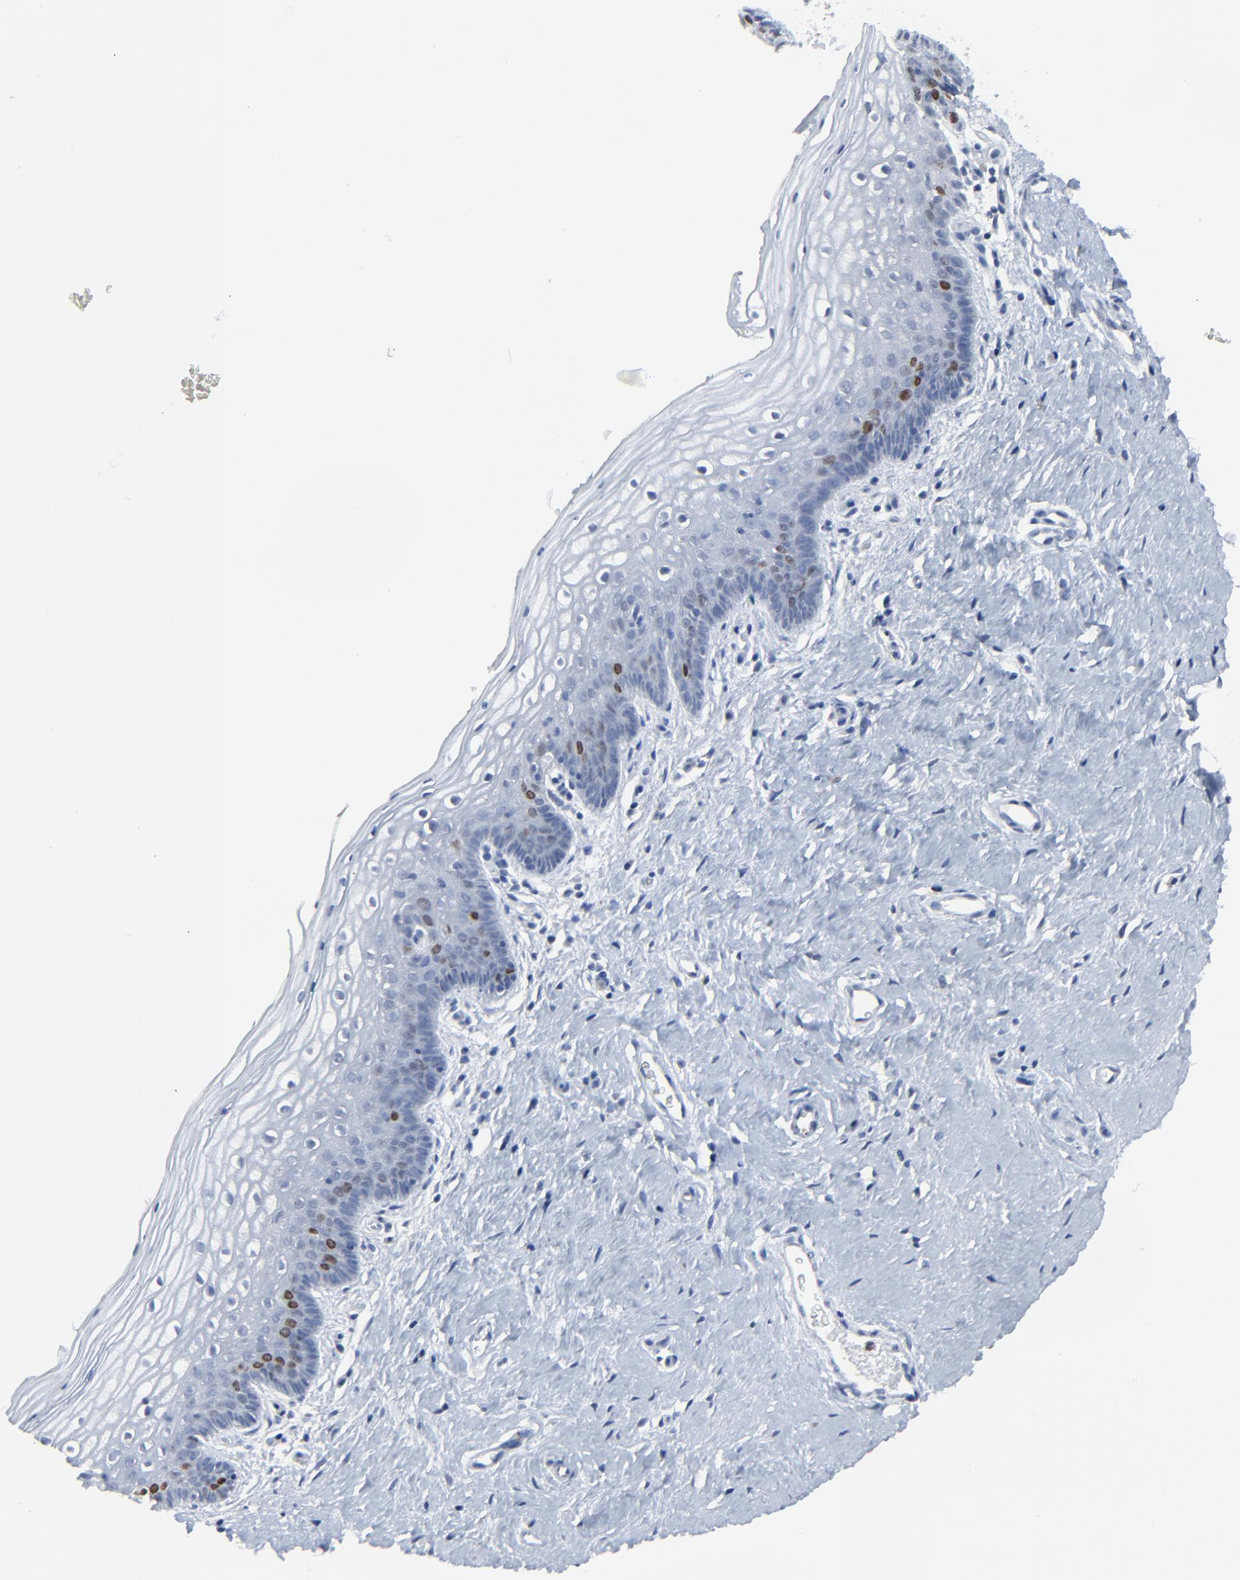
{"staining": {"intensity": "moderate", "quantity": "<25%", "location": "nuclear"}, "tissue": "vagina", "cell_type": "Squamous epithelial cells", "image_type": "normal", "snomed": [{"axis": "morphology", "description": "Normal tissue, NOS"}, {"axis": "topography", "description": "Vagina"}], "caption": "Normal vagina reveals moderate nuclear expression in approximately <25% of squamous epithelial cells, visualized by immunohistochemistry.", "gene": "BIRC3", "patient": {"sex": "female", "age": 46}}